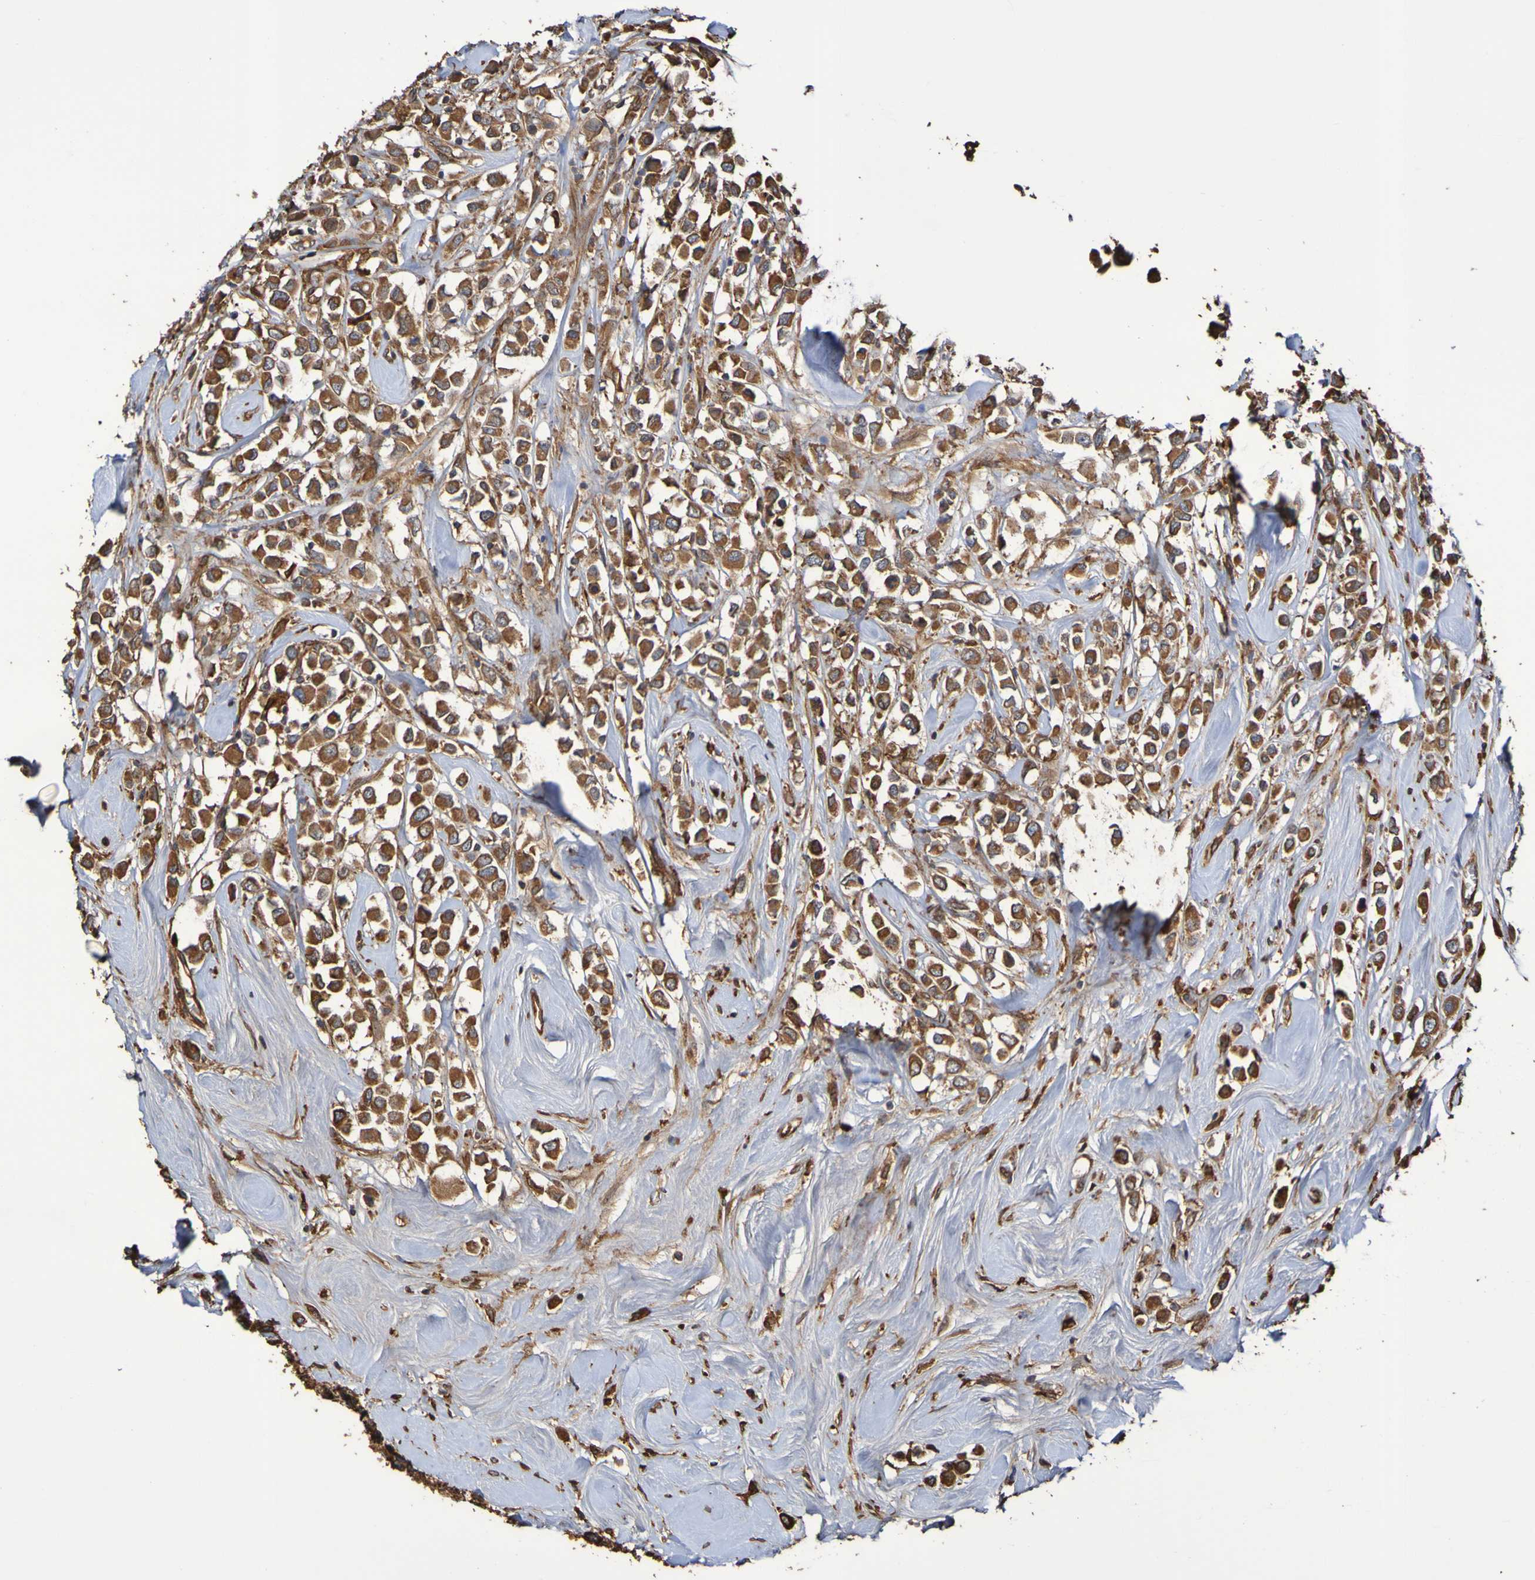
{"staining": {"intensity": "moderate", "quantity": ">75%", "location": "cytoplasmic/membranous"}, "tissue": "breast cancer", "cell_type": "Tumor cells", "image_type": "cancer", "snomed": [{"axis": "morphology", "description": "Duct carcinoma"}, {"axis": "topography", "description": "Breast"}], "caption": "Breast intraductal carcinoma tissue exhibits moderate cytoplasmic/membranous staining in approximately >75% of tumor cells, visualized by immunohistochemistry.", "gene": "RAB11A", "patient": {"sex": "female", "age": 61}}